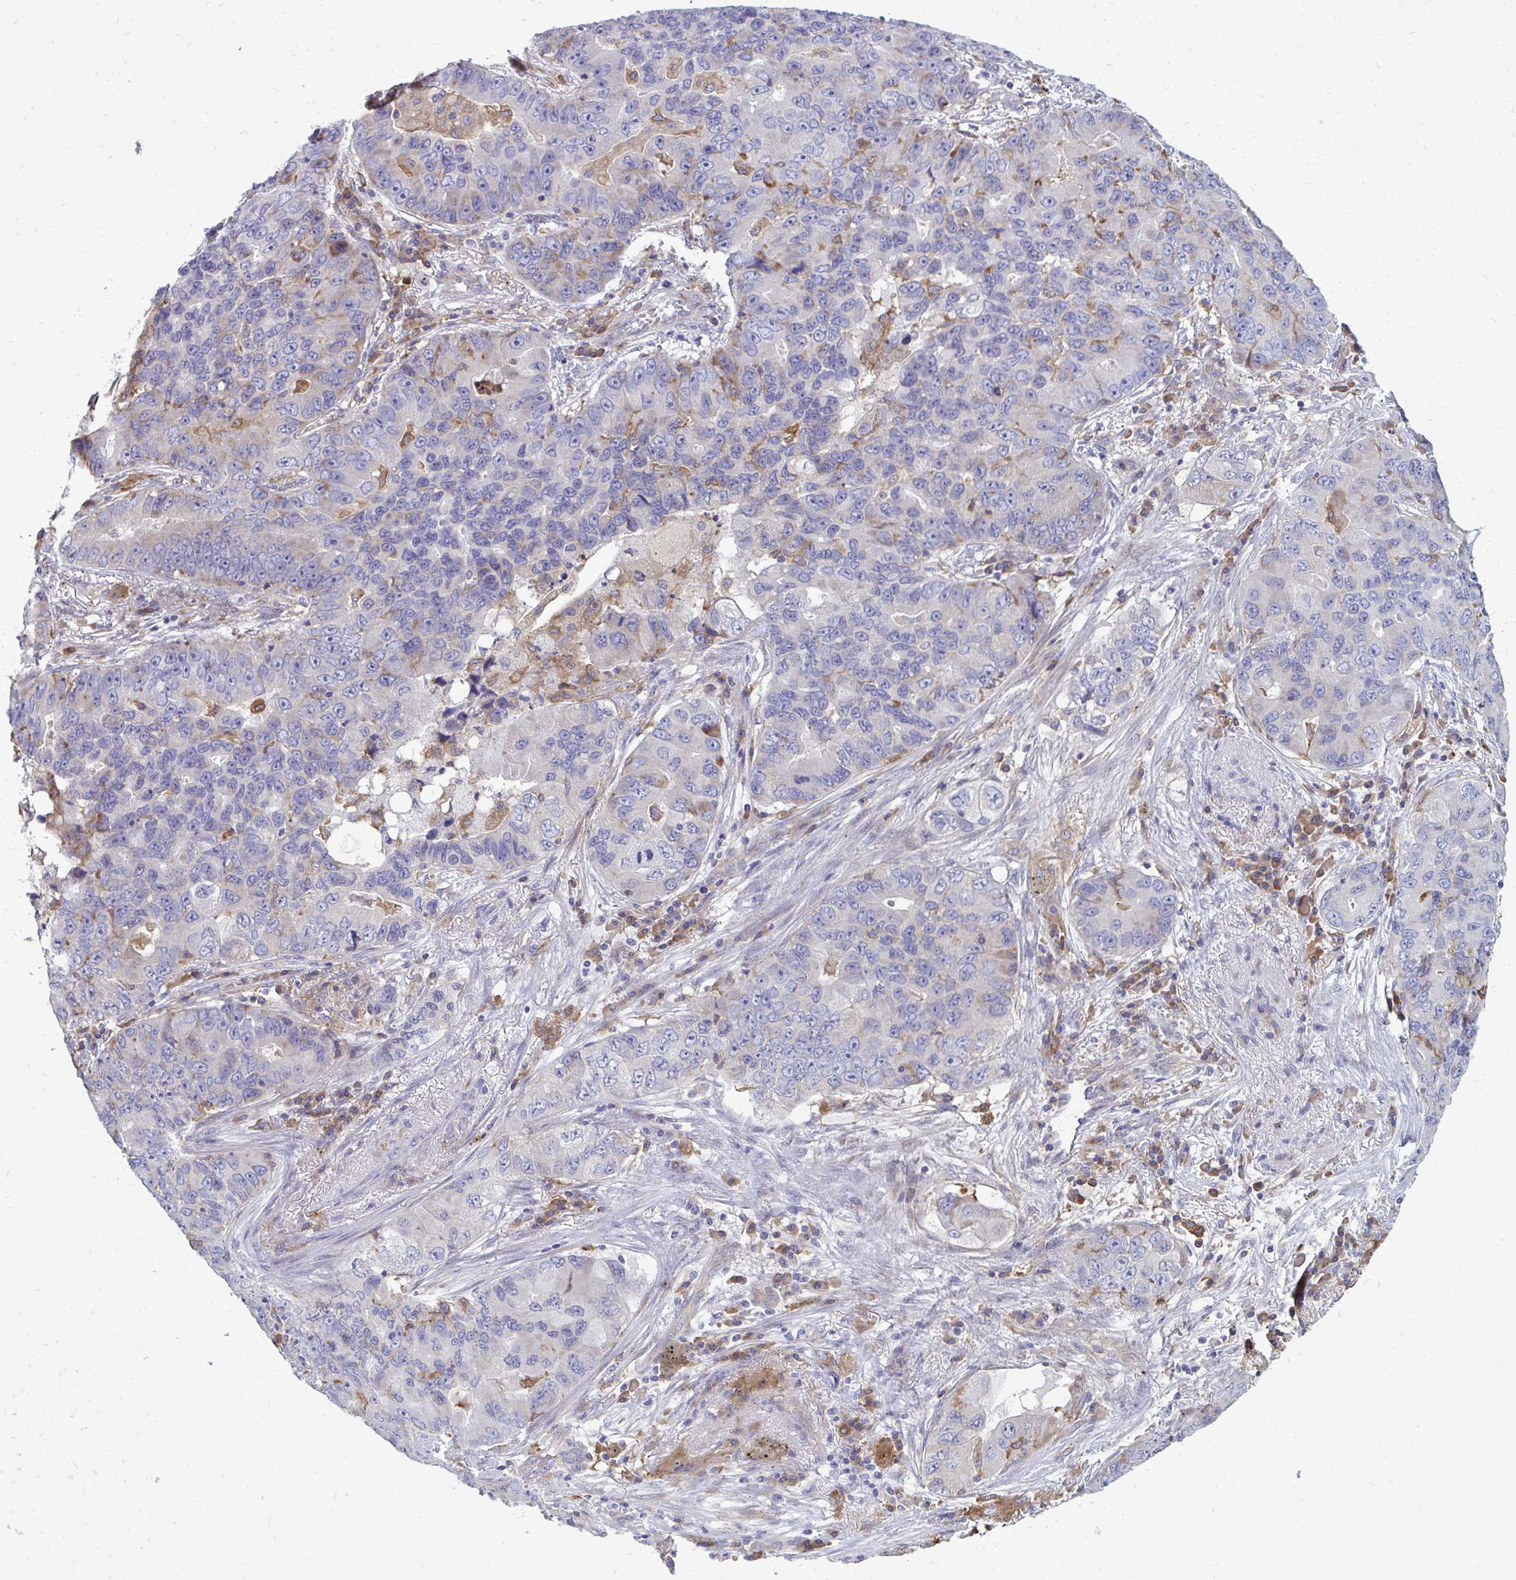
{"staining": {"intensity": "negative", "quantity": "none", "location": "none"}, "tissue": "lung cancer", "cell_type": "Tumor cells", "image_type": "cancer", "snomed": [{"axis": "morphology", "description": "Adenocarcinoma, NOS"}, {"axis": "morphology", "description": "Adenocarcinoma, metastatic, NOS"}, {"axis": "topography", "description": "Lymph node"}, {"axis": "topography", "description": "Lung"}], "caption": "High magnification brightfield microscopy of lung cancer (adenocarcinoma) stained with DAB (brown) and counterstained with hematoxylin (blue): tumor cells show no significant expression.", "gene": "ASAP1", "patient": {"sex": "female", "age": 54}}